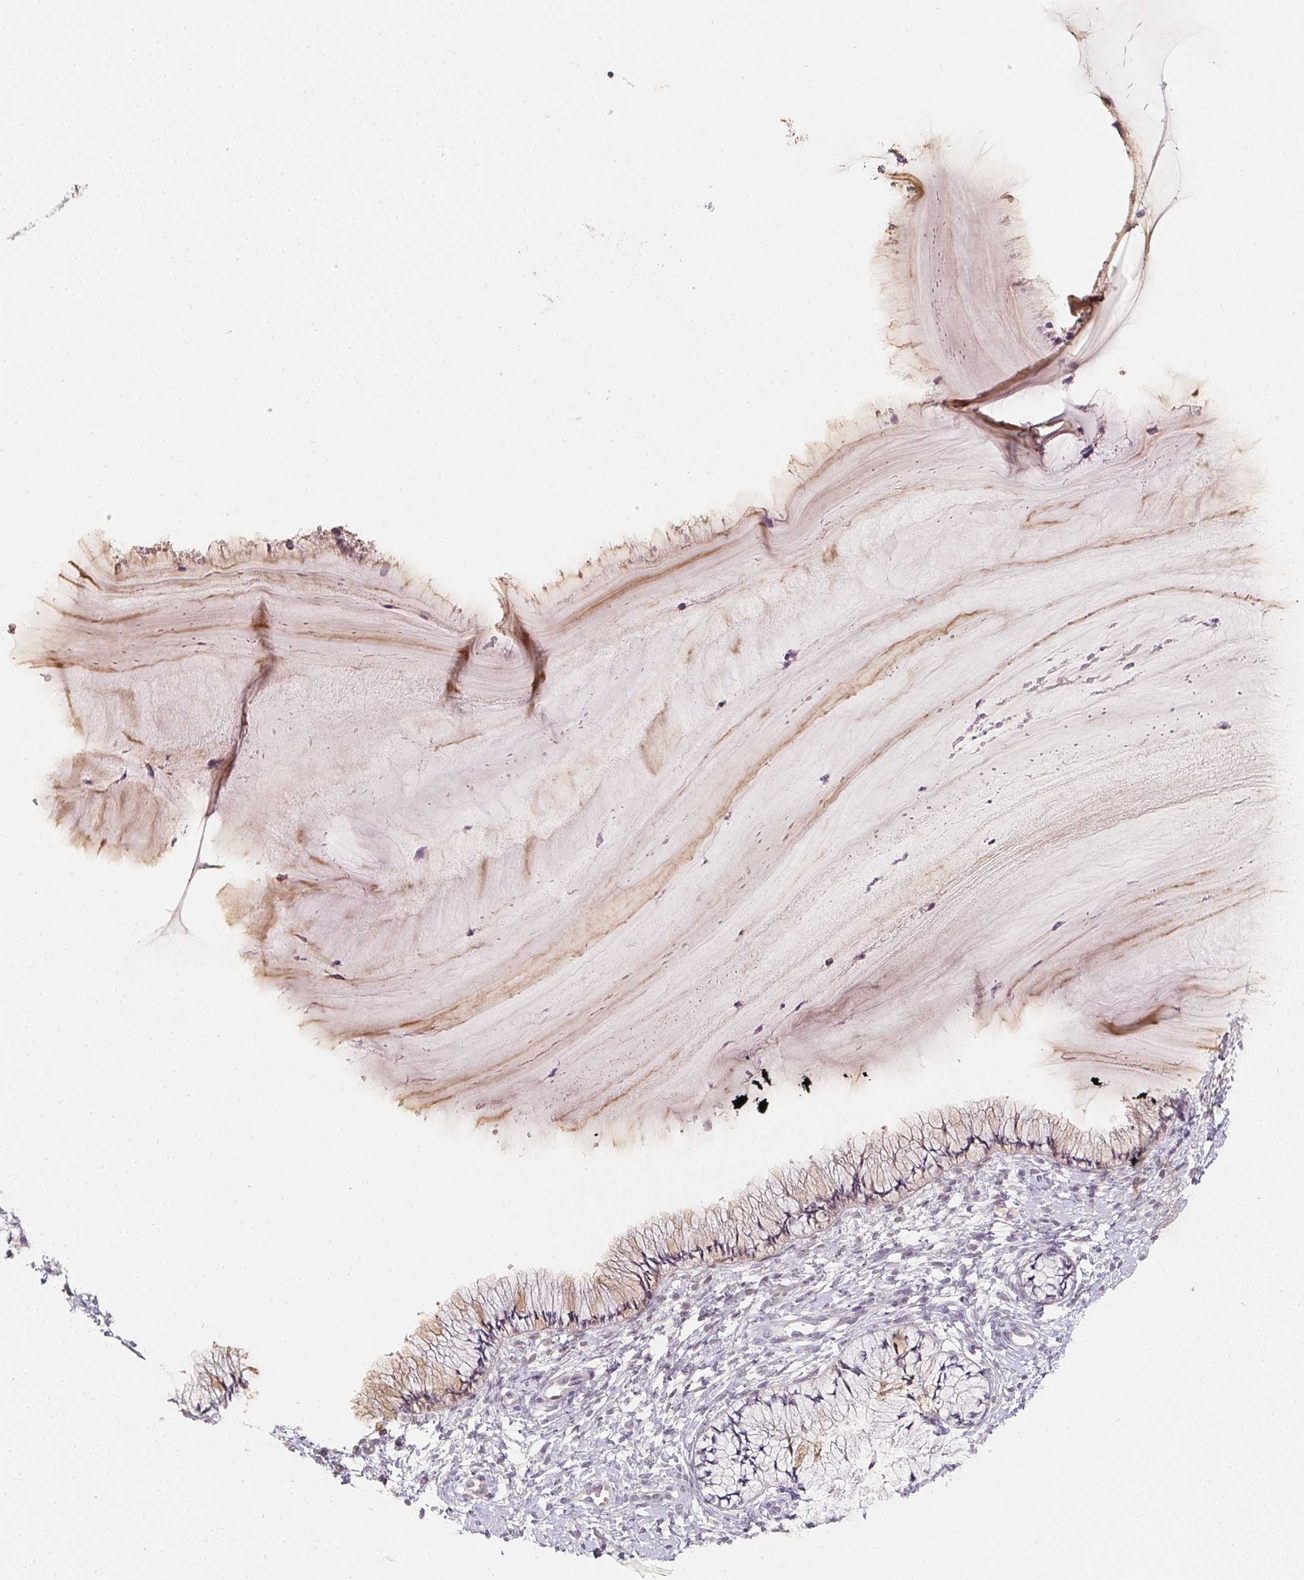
{"staining": {"intensity": "weak", "quantity": "25%-75%", "location": "cytoplasmic/membranous"}, "tissue": "cervix", "cell_type": "Glandular cells", "image_type": "normal", "snomed": [{"axis": "morphology", "description": "Normal tissue, NOS"}, {"axis": "topography", "description": "Cervix"}], "caption": "A micrograph of human cervix stained for a protein demonstrates weak cytoplasmic/membranous brown staining in glandular cells. The staining was performed using DAB (3,3'-diaminobenzidine) to visualize the protein expression in brown, while the nuclei were stained in blue with hematoxylin (Magnification: 20x).", "gene": "SOAT1", "patient": {"sex": "female", "age": 37}}